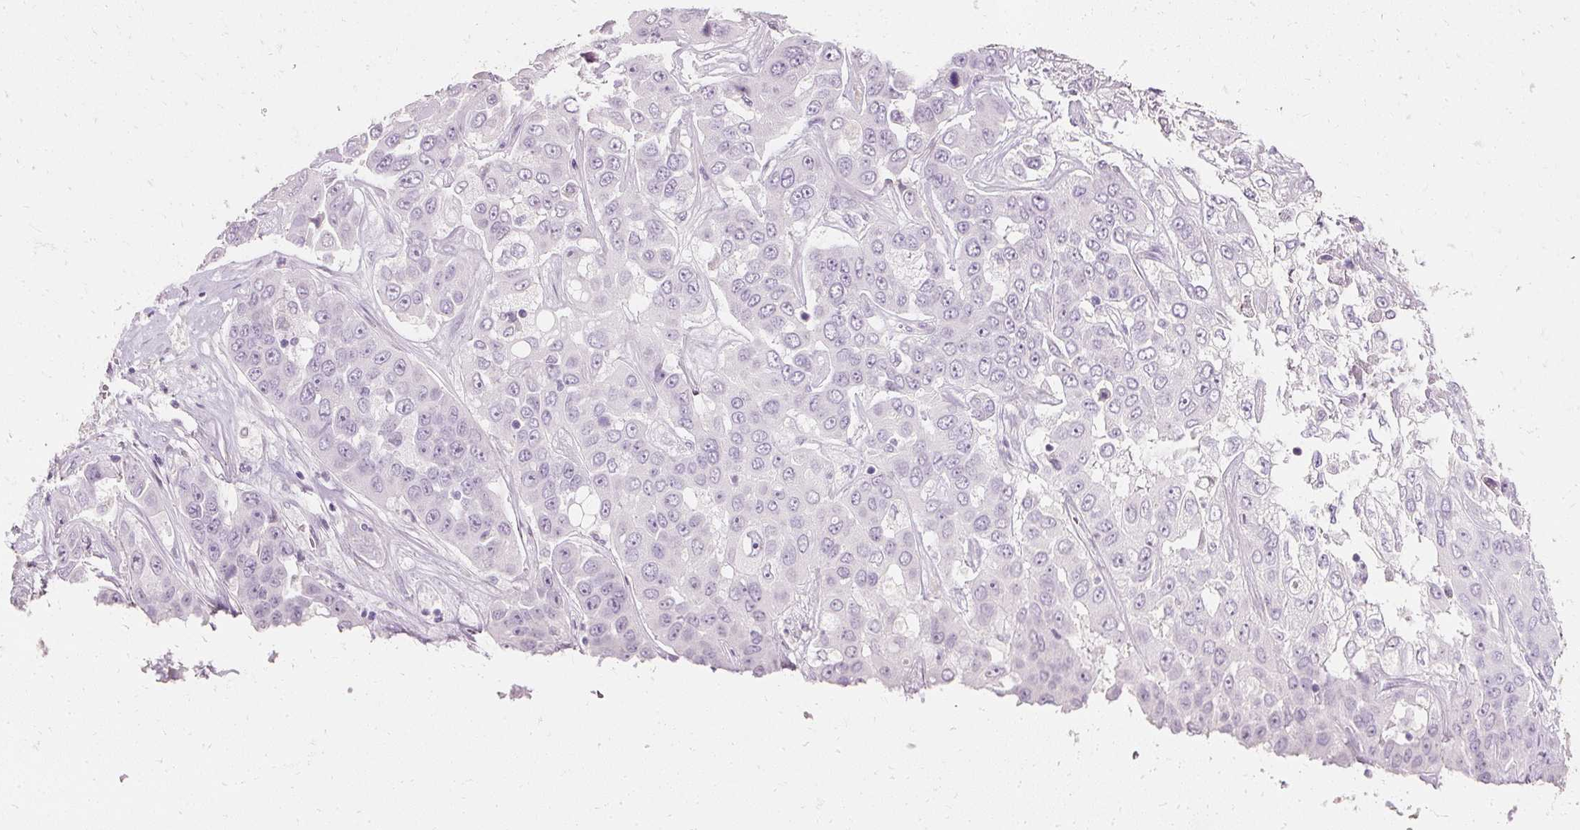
{"staining": {"intensity": "negative", "quantity": "none", "location": "none"}, "tissue": "liver cancer", "cell_type": "Tumor cells", "image_type": "cancer", "snomed": [{"axis": "morphology", "description": "Cholangiocarcinoma"}, {"axis": "topography", "description": "Liver"}], "caption": "Tumor cells show no significant expression in liver cancer.", "gene": "ELAVL3", "patient": {"sex": "female", "age": 52}}